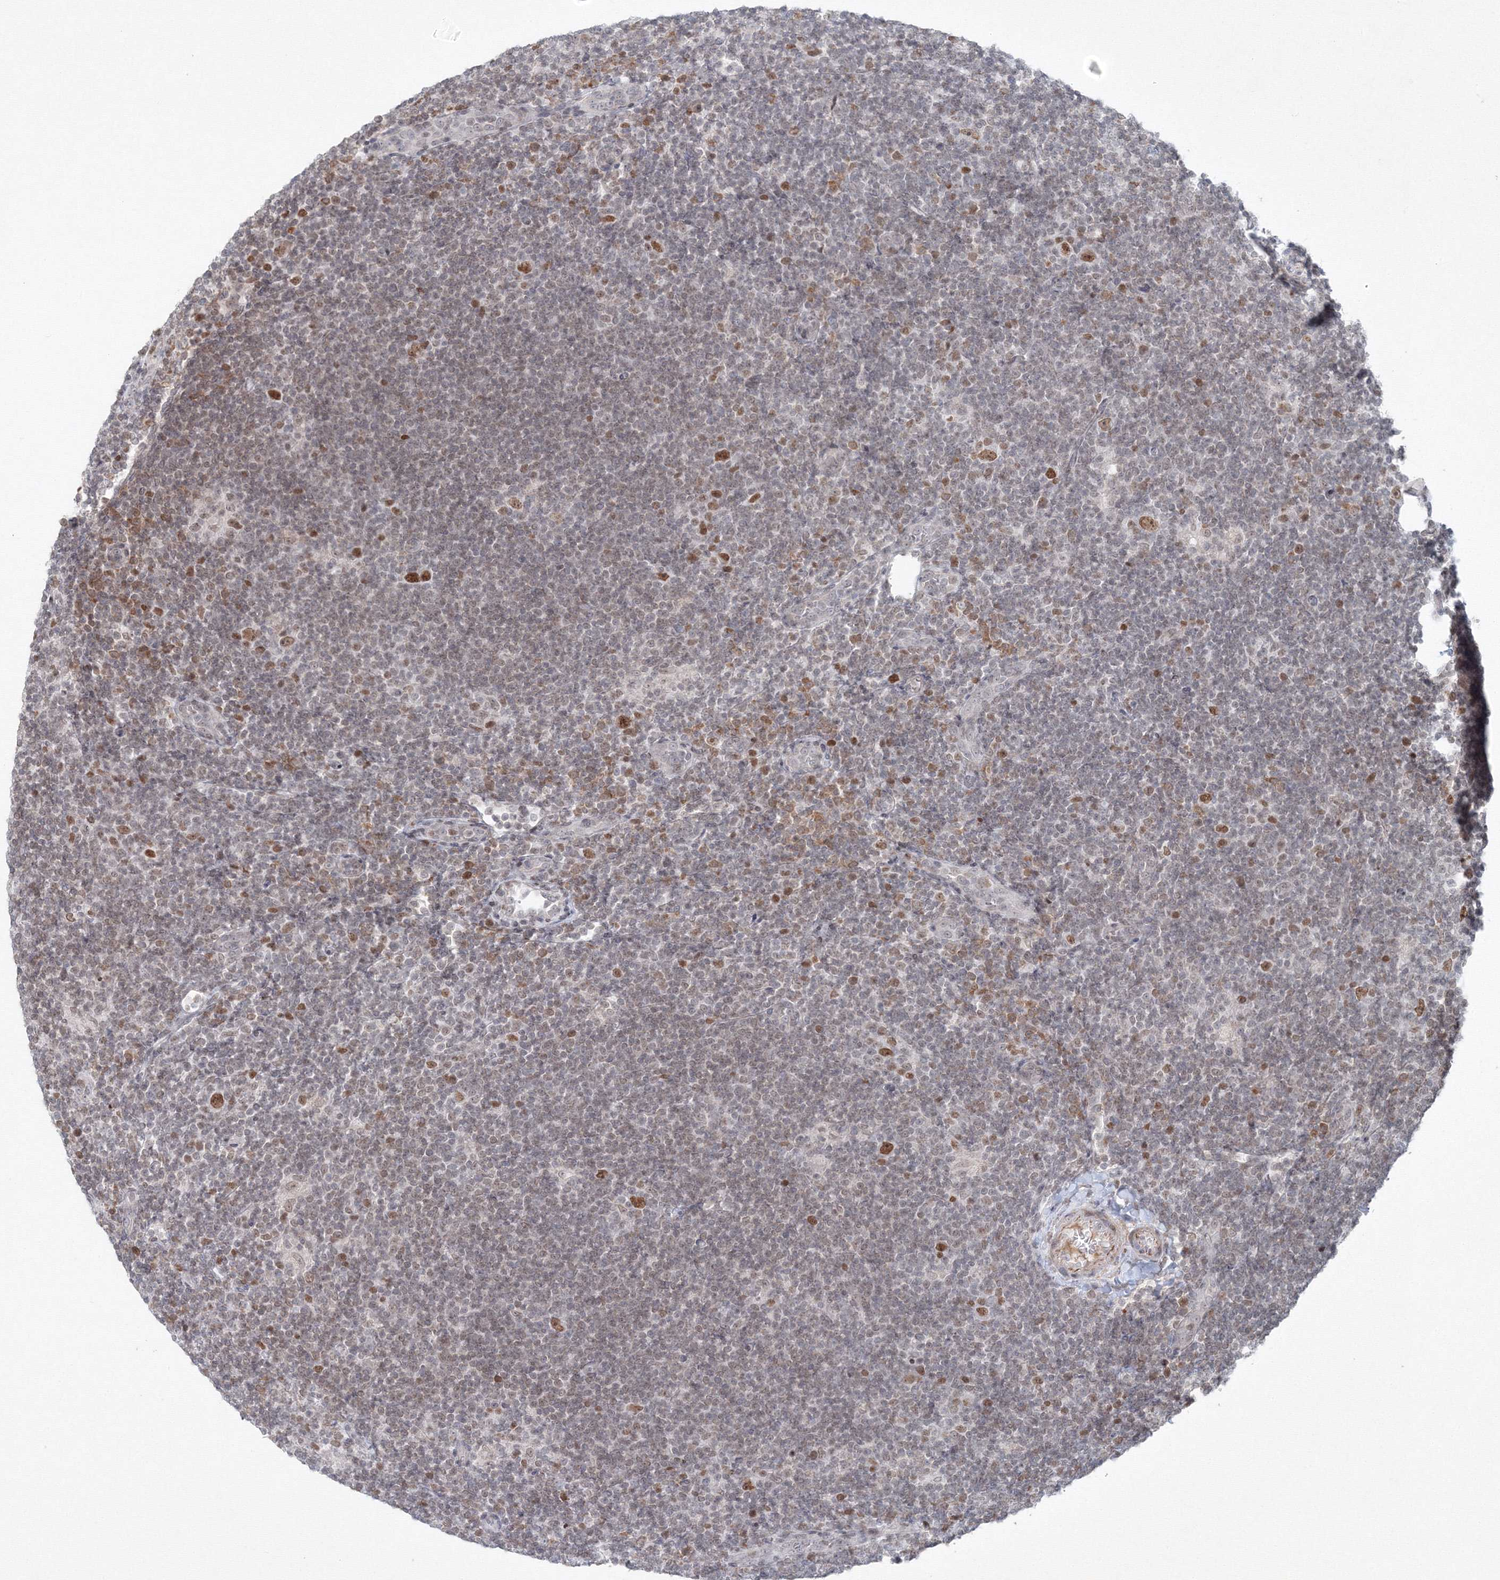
{"staining": {"intensity": "moderate", "quantity": ">75%", "location": "nuclear"}, "tissue": "lymphoma", "cell_type": "Tumor cells", "image_type": "cancer", "snomed": [{"axis": "morphology", "description": "Hodgkin's disease, NOS"}, {"axis": "topography", "description": "Lymph node"}], "caption": "Hodgkin's disease stained for a protein (brown) reveals moderate nuclear positive positivity in approximately >75% of tumor cells.", "gene": "KIF4A", "patient": {"sex": "female", "age": 57}}